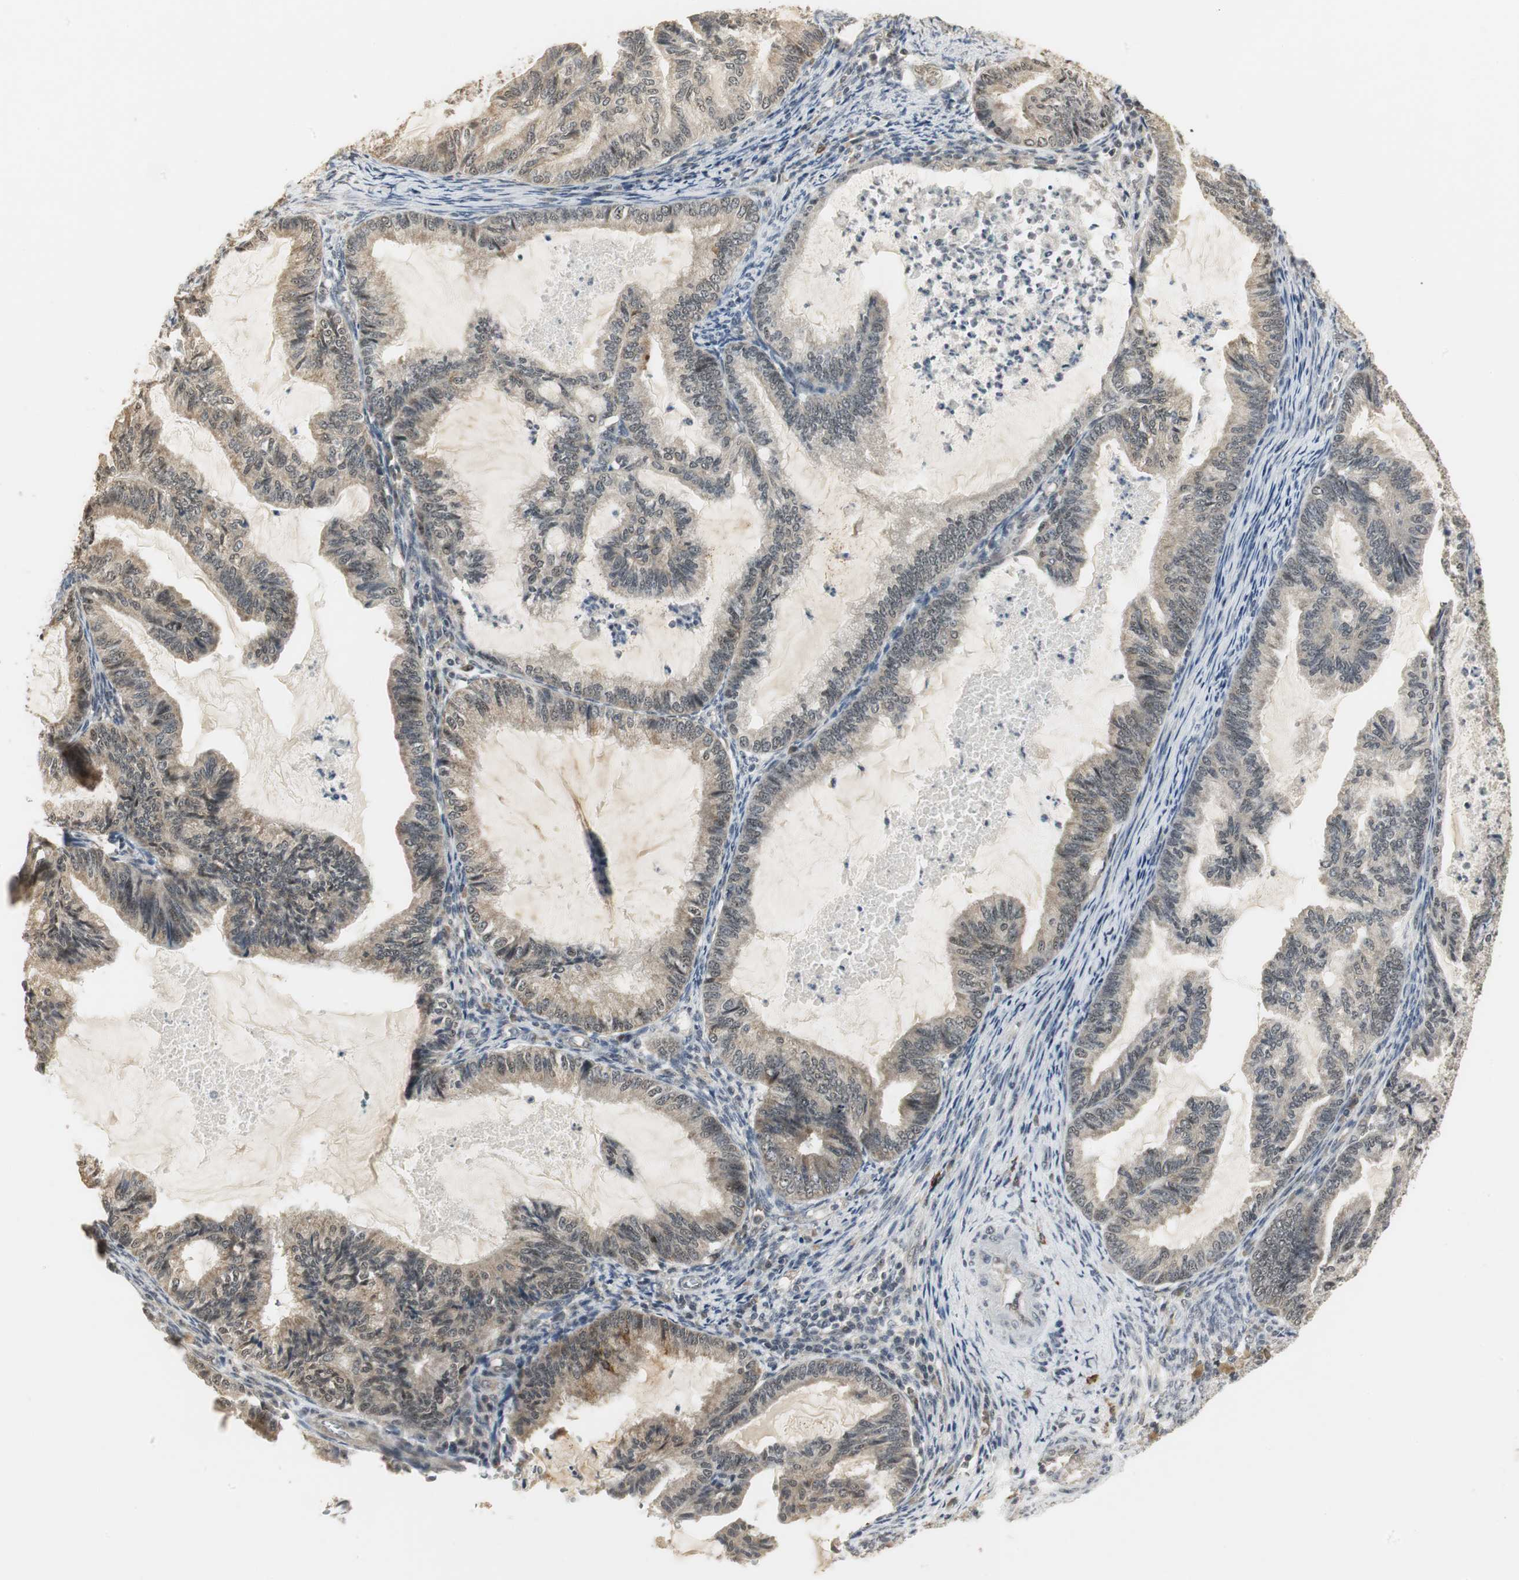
{"staining": {"intensity": "moderate", "quantity": "<25%", "location": "nuclear"}, "tissue": "cervical cancer", "cell_type": "Tumor cells", "image_type": "cancer", "snomed": [{"axis": "morphology", "description": "Normal tissue, NOS"}, {"axis": "morphology", "description": "Adenocarcinoma, NOS"}, {"axis": "topography", "description": "Cervix"}, {"axis": "topography", "description": "Endometrium"}], "caption": "The histopathology image demonstrates a brown stain indicating the presence of a protein in the nuclear of tumor cells in cervical adenocarcinoma.", "gene": "ELOA", "patient": {"sex": "female", "age": 86}}